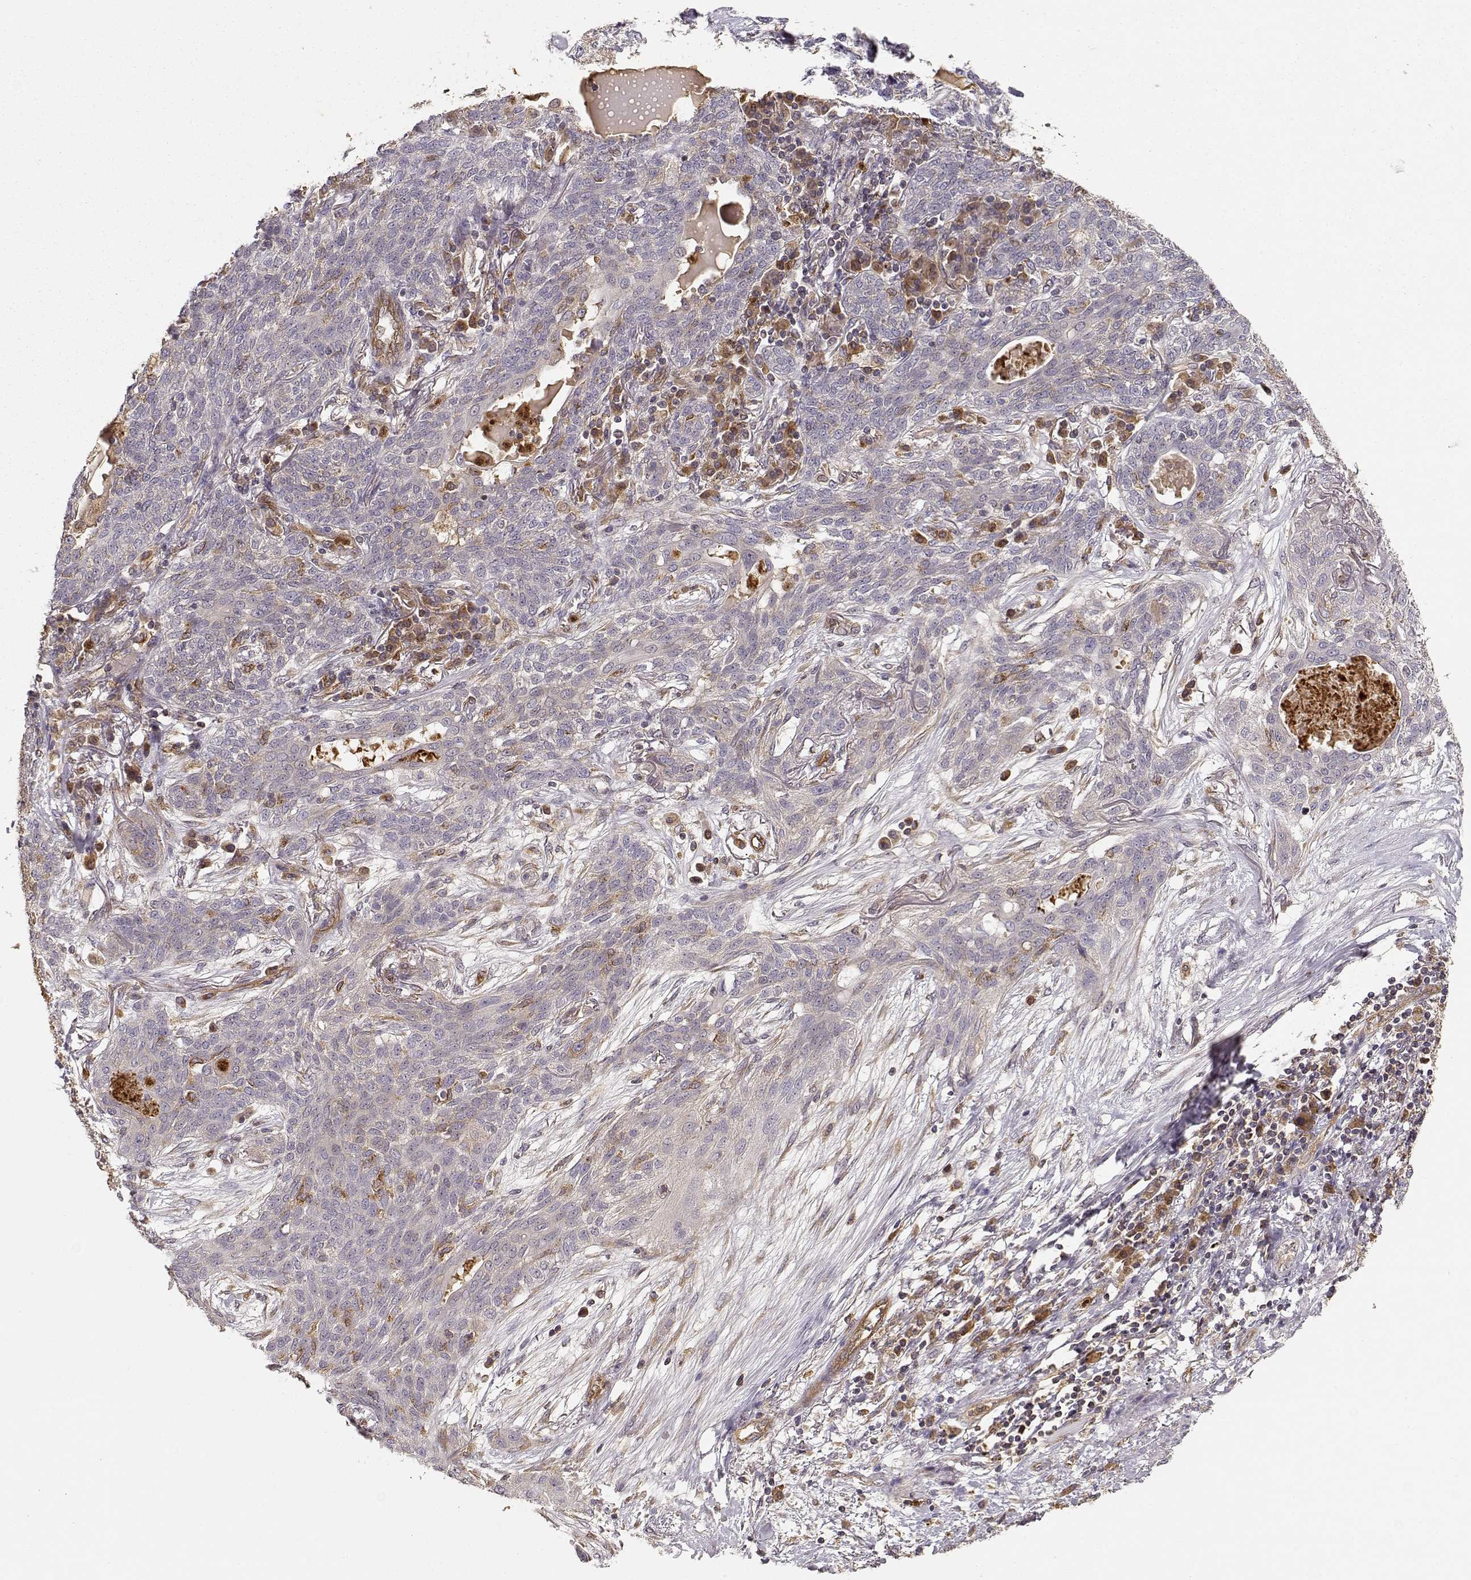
{"staining": {"intensity": "weak", "quantity": "25%-75%", "location": "cytoplasmic/membranous"}, "tissue": "lung cancer", "cell_type": "Tumor cells", "image_type": "cancer", "snomed": [{"axis": "morphology", "description": "Squamous cell carcinoma, NOS"}, {"axis": "topography", "description": "Lung"}], "caption": "IHC of human lung squamous cell carcinoma exhibits low levels of weak cytoplasmic/membranous expression in approximately 25%-75% of tumor cells.", "gene": "ARHGEF2", "patient": {"sex": "female", "age": 70}}